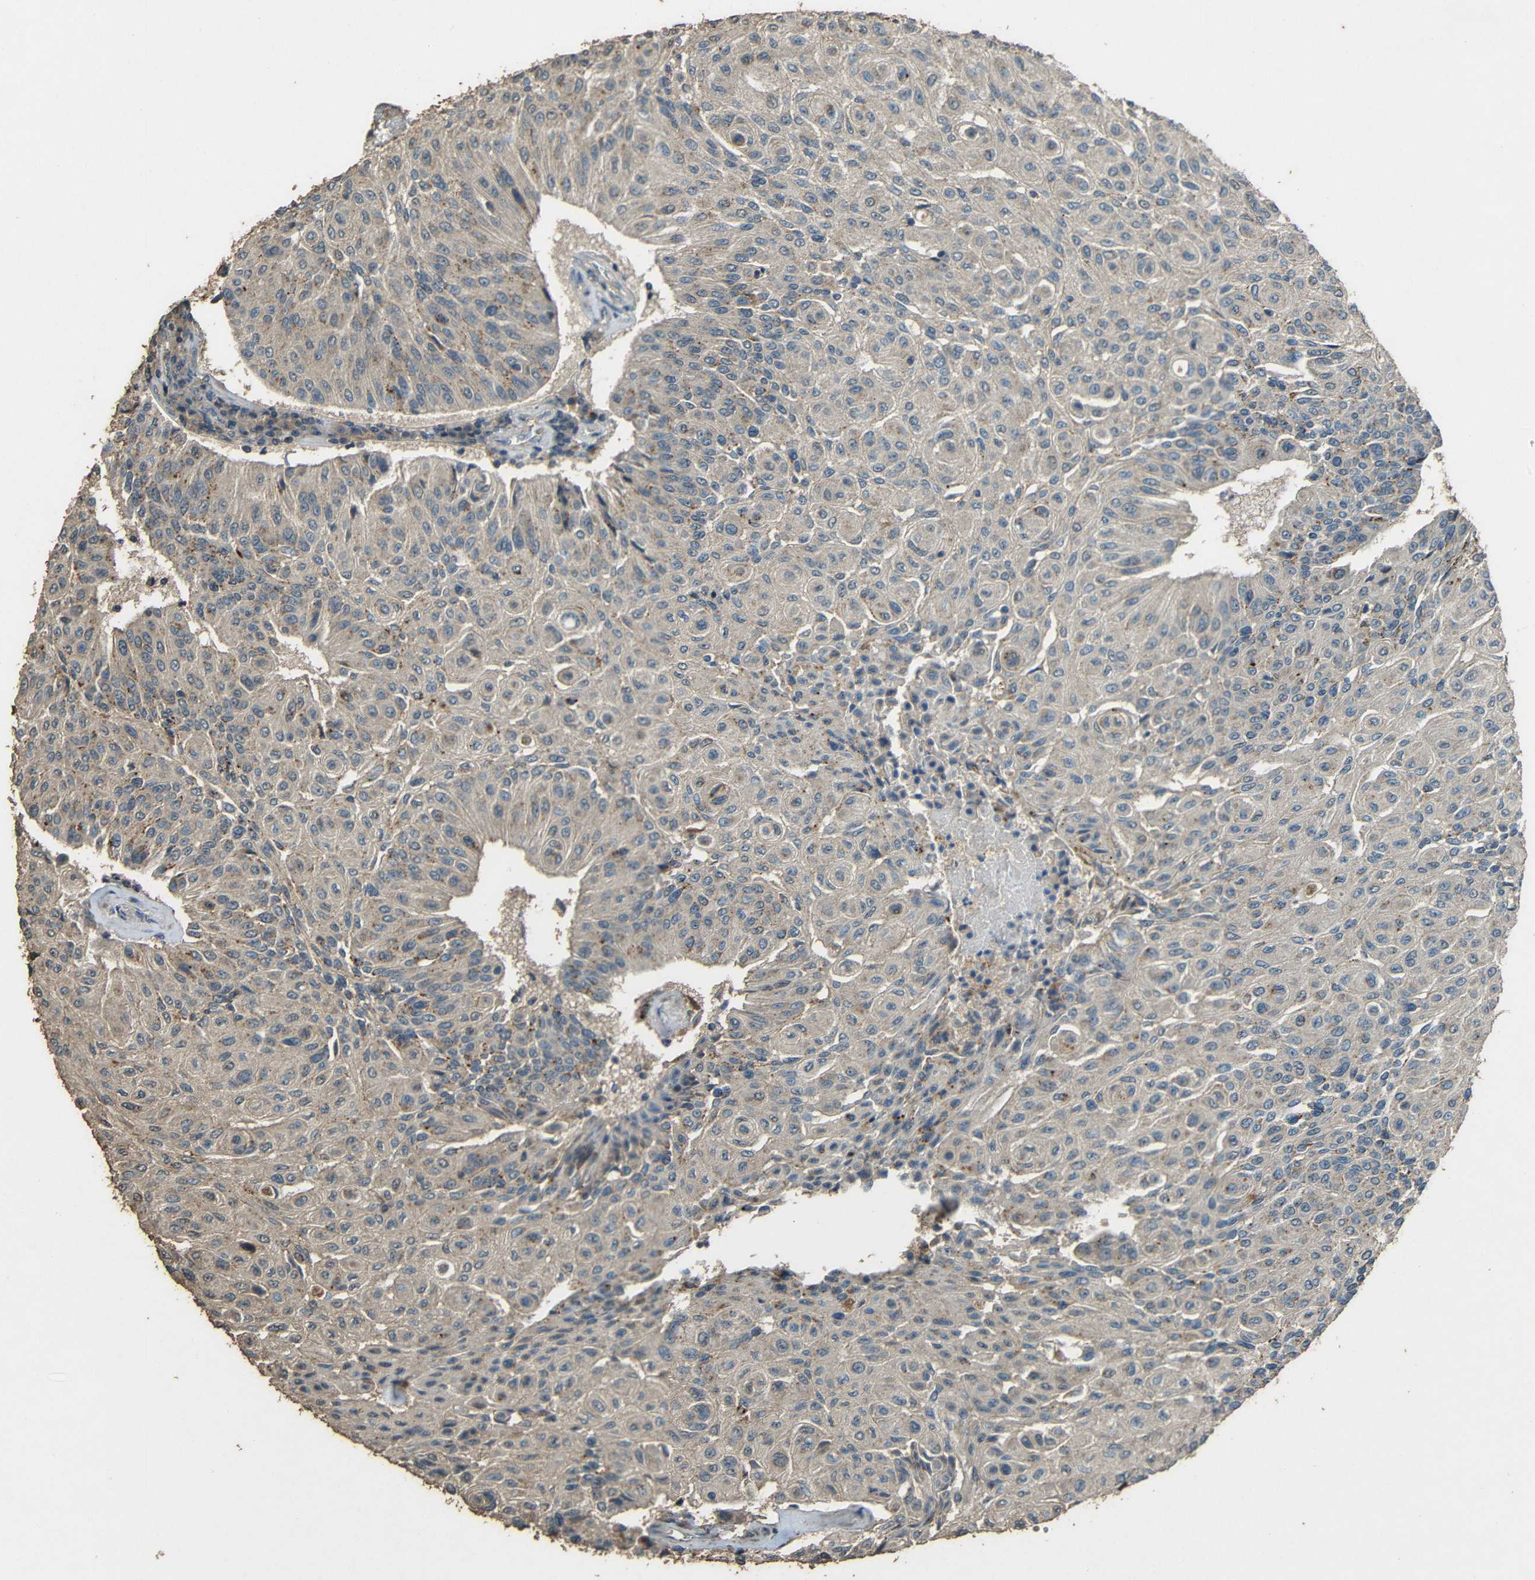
{"staining": {"intensity": "negative", "quantity": "none", "location": "none"}, "tissue": "urothelial cancer", "cell_type": "Tumor cells", "image_type": "cancer", "snomed": [{"axis": "morphology", "description": "Urothelial carcinoma, High grade"}, {"axis": "topography", "description": "Urinary bladder"}], "caption": "Tumor cells show no significant protein staining in high-grade urothelial carcinoma.", "gene": "PDE5A", "patient": {"sex": "male", "age": 66}}